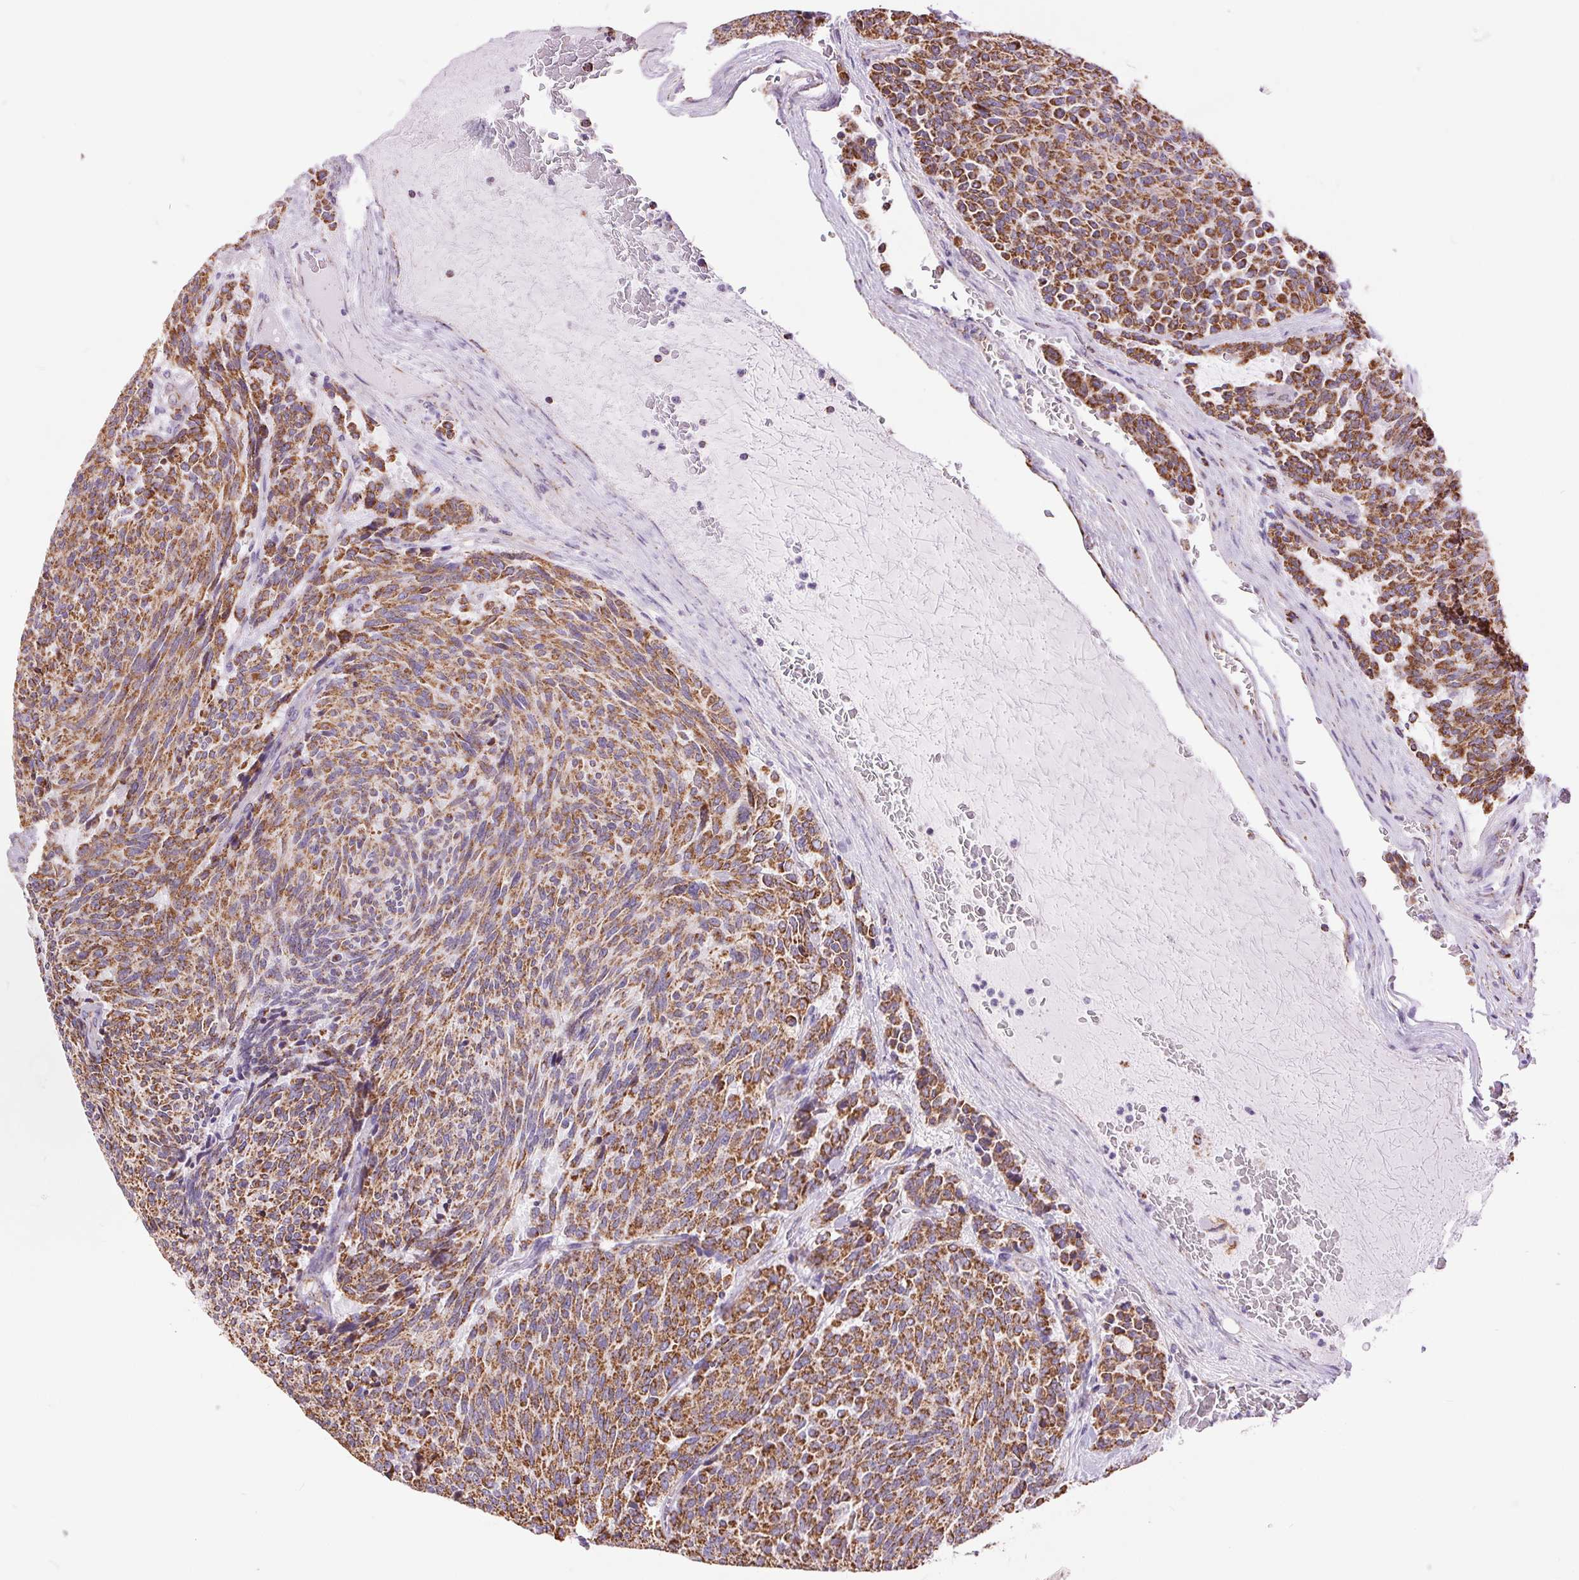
{"staining": {"intensity": "moderate", "quantity": ">75%", "location": "cytoplasmic/membranous"}, "tissue": "carcinoid", "cell_type": "Tumor cells", "image_type": "cancer", "snomed": [{"axis": "morphology", "description": "Carcinoid, malignant, NOS"}, {"axis": "topography", "description": "Pancreas"}], "caption": "Tumor cells show moderate cytoplasmic/membranous staining in approximately >75% of cells in carcinoid.", "gene": "ATP5PB", "patient": {"sex": "female", "age": 54}}